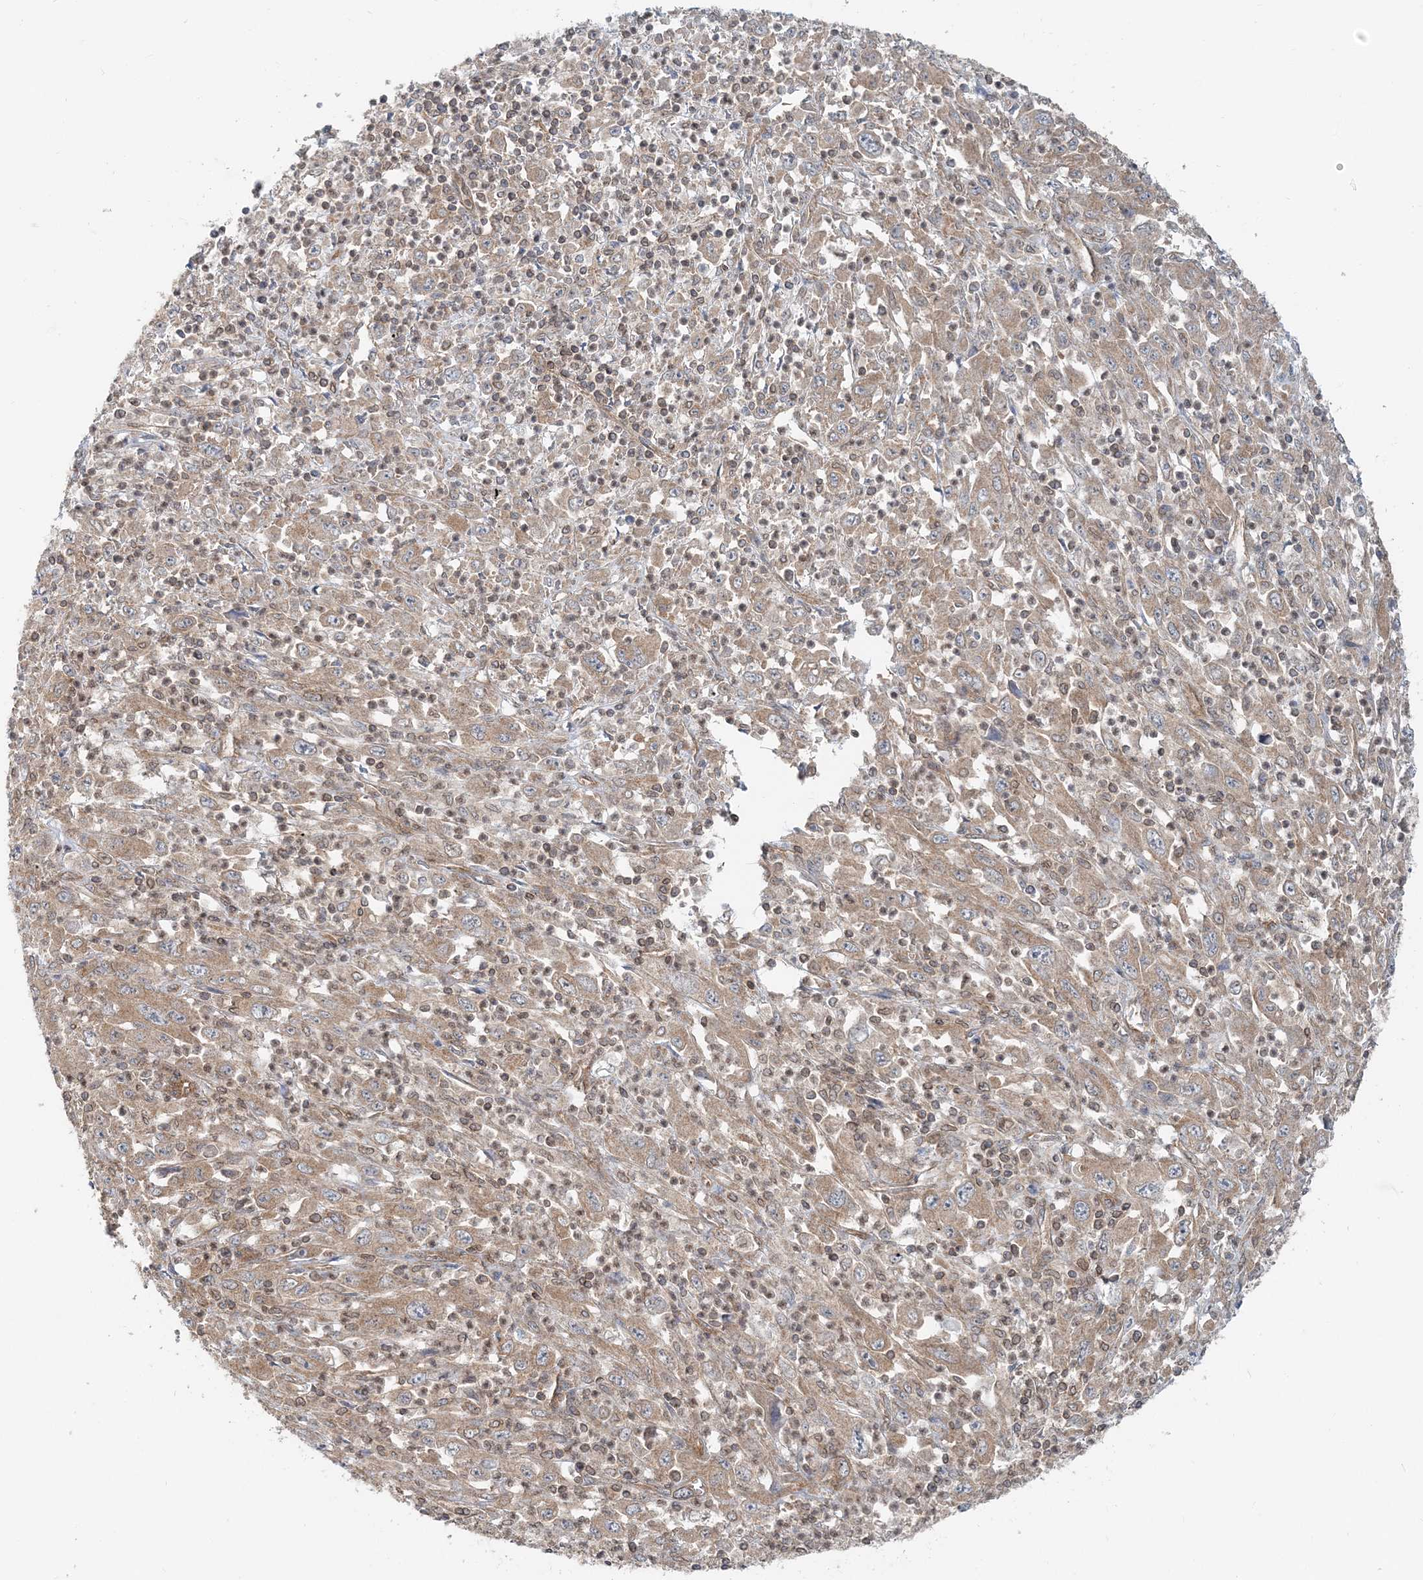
{"staining": {"intensity": "moderate", "quantity": ">75%", "location": "cytoplasmic/membranous"}, "tissue": "melanoma", "cell_type": "Tumor cells", "image_type": "cancer", "snomed": [{"axis": "morphology", "description": "Malignant melanoma, Metastatic site"}, {"axis": "topography", "description": "Skin"}], "caption": "Human malignant melanoma (metastatic site) stained for a protein (brown) reveals moderate cytoplasmic/membranous positive expression in approximately >75% of tumor cells.", "gene": "MOB4", "patient": {"sex": "female", "age": 56}}